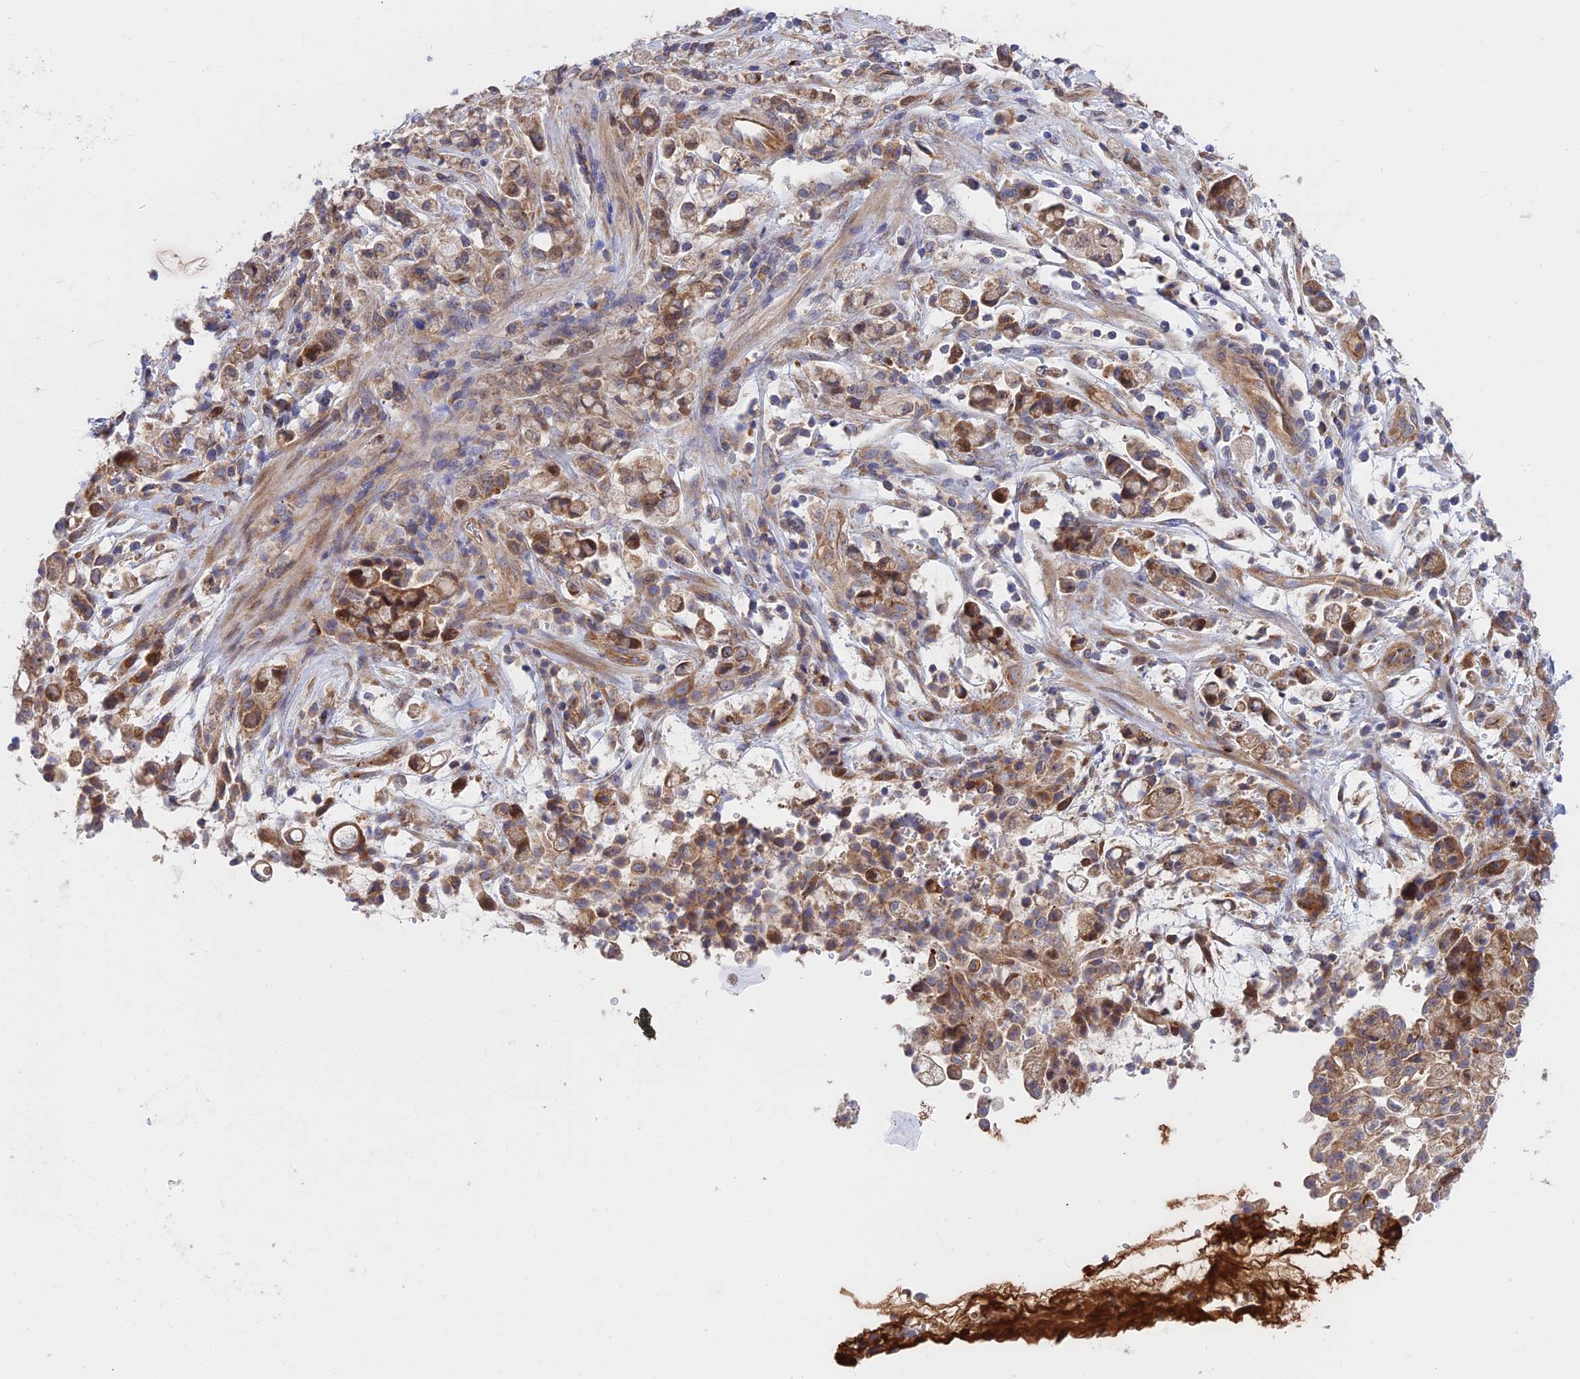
{"staining": {"intensity": "moderate", "quantity": ">75%", "location": "cytoplasmic/membranous"}, "tissue": "stomach cancer", "cell_type": "Tumor cells", "image_type": "cancer", "snomed": [{"axis": "morphology", "description": "Adenocarcinoma, NOS"}, {"axis": "topography", "description": "Stomach"}], "caption": "The histopathology image shows immunohistochemical staining of adenocarcinoma (stomach). There is moderate cytoplasmic/membranous expression is present in approximately >75% of tumor cells.", "gene": "CDC37L1", "patient": {"sex": "female", "age": 60}}